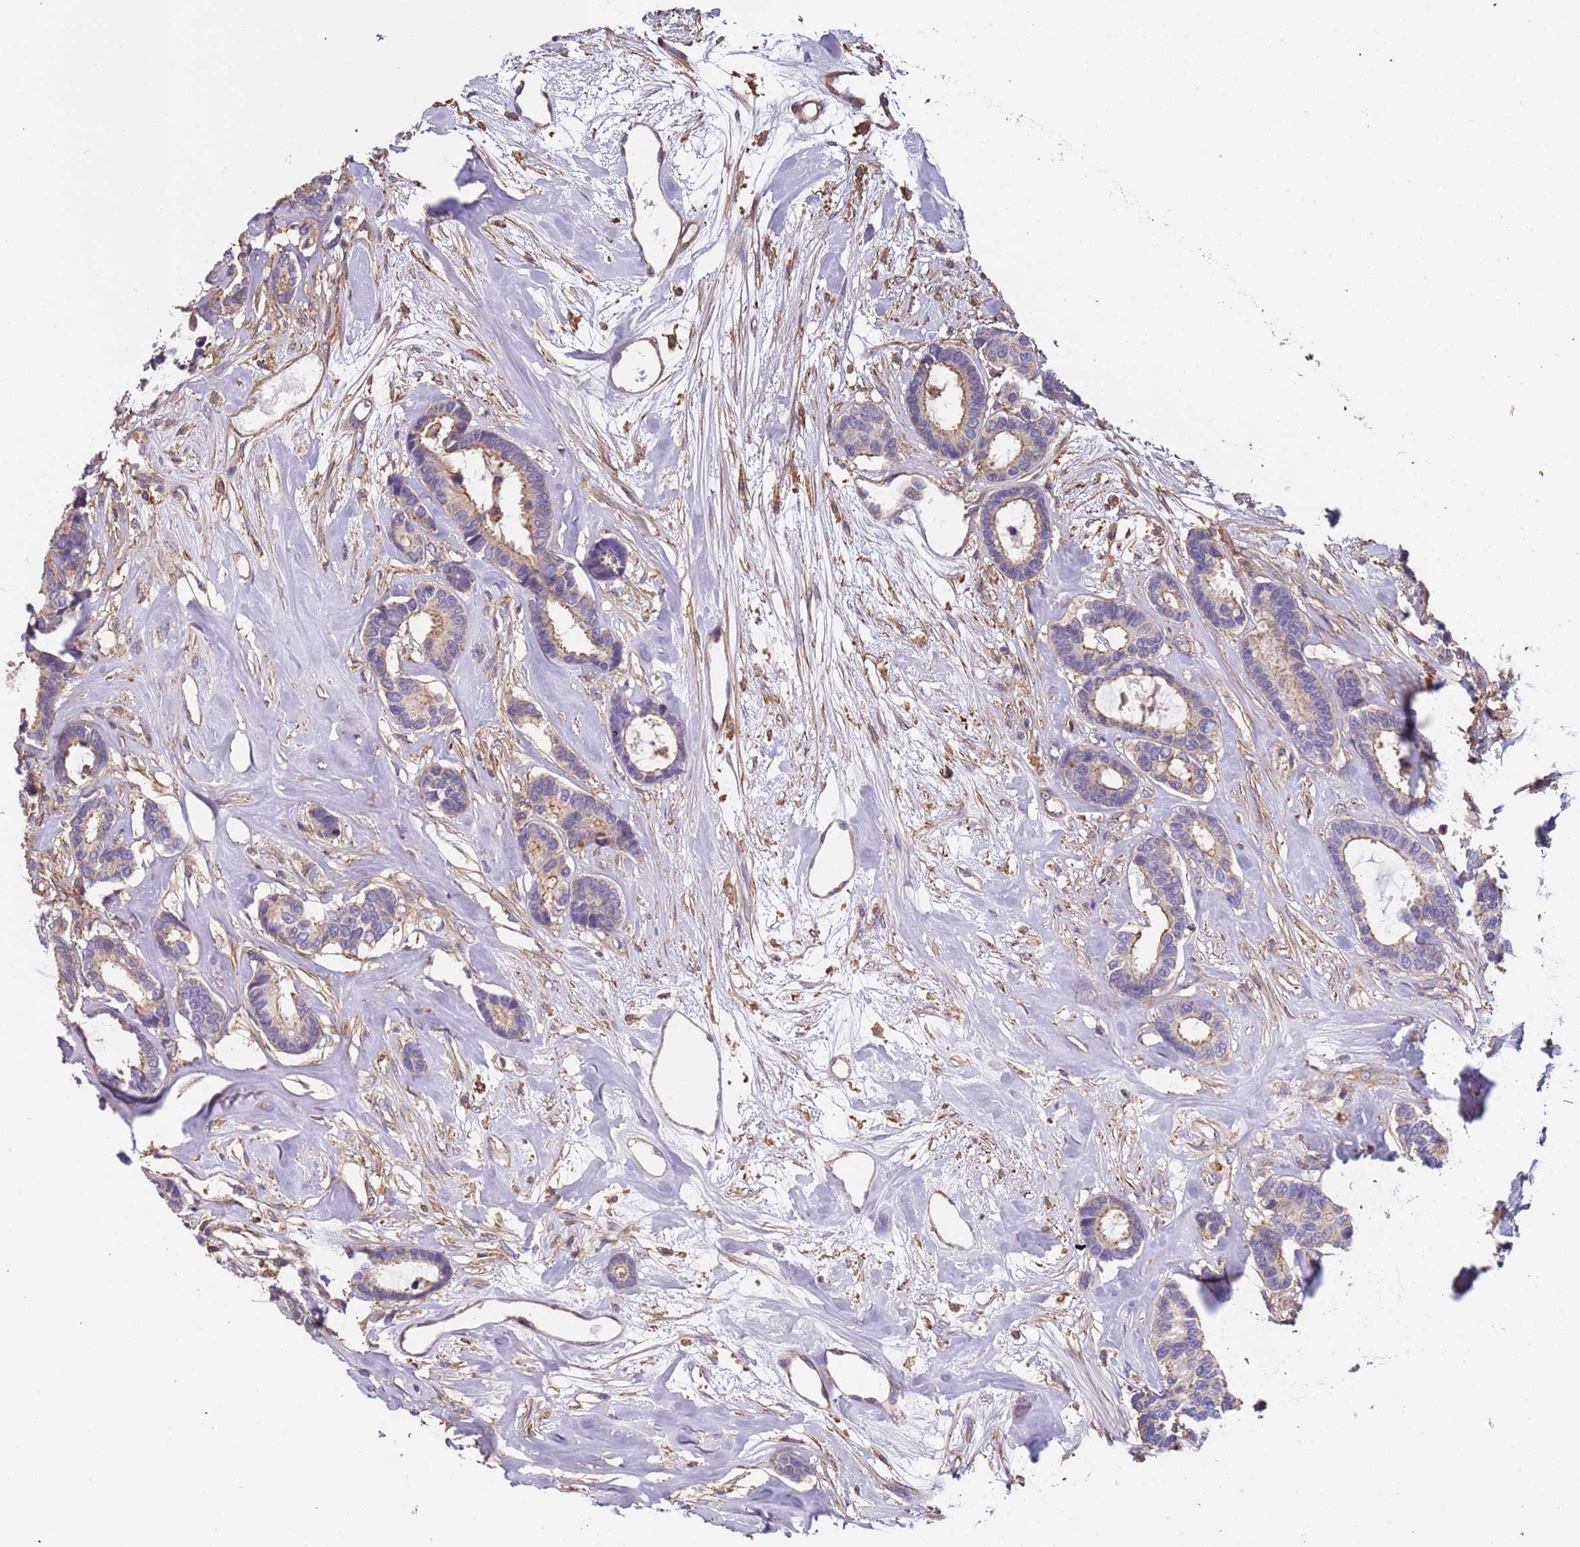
{"staining": {"intensity": "weak", "quantity": "25%-75%", "location": "cytoplasmic/membranous"}, "tissue": "breast cancer", "cell_type": "Tumor cells", "image_type": "cancer", "snomed": [{"axis": "morphology", "description": "Duct carcinoma"}, {"axis": "topography", "description": "Breast"}], "caption": "Brown immunohistochemical staining in breast cancer reveals weak cytoplasmic/membranous expression in approximately 25%-75% of tumor cells.", "gene": "SYT4", "patient": {"sex": "female", "age": 87}}